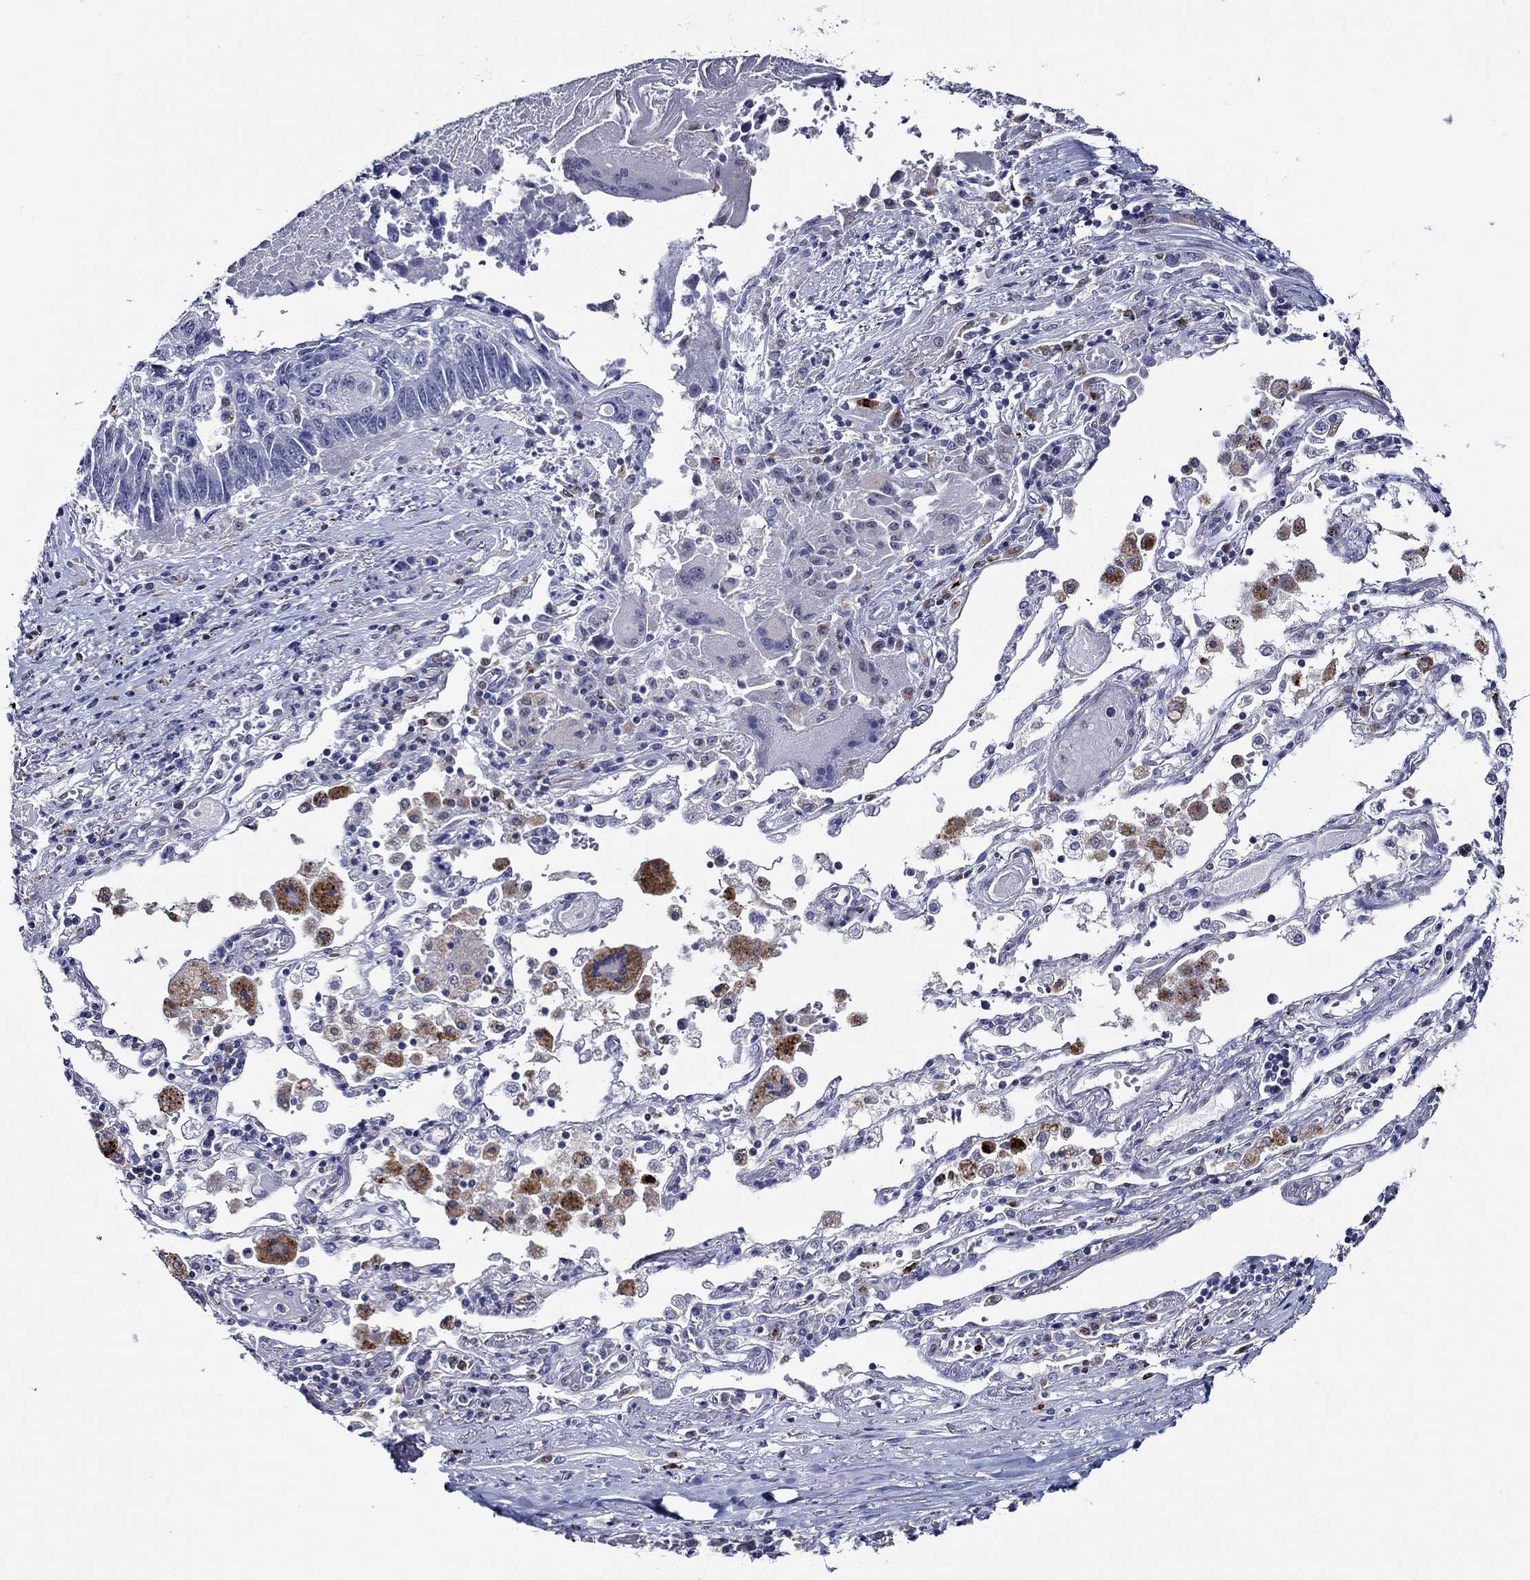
{"staining": {"intensity": "negative", "quantity": "none", "location": "none"}, "tissue": "lung cancer", "cell_type": "Tumor cells", "image_type": "cancer", "snomed": [{"axis": "morphology", "description": "Squamous cell carcinoma, NOS"}, {"axis": "topography", "description": "Lung"}], "caption": "Immunohistochemical staining of human lung cancer demonstrates no significant expression in tumor cells.", "gene": "GATA2", "patient": {"sex": "male", "age": 73}}